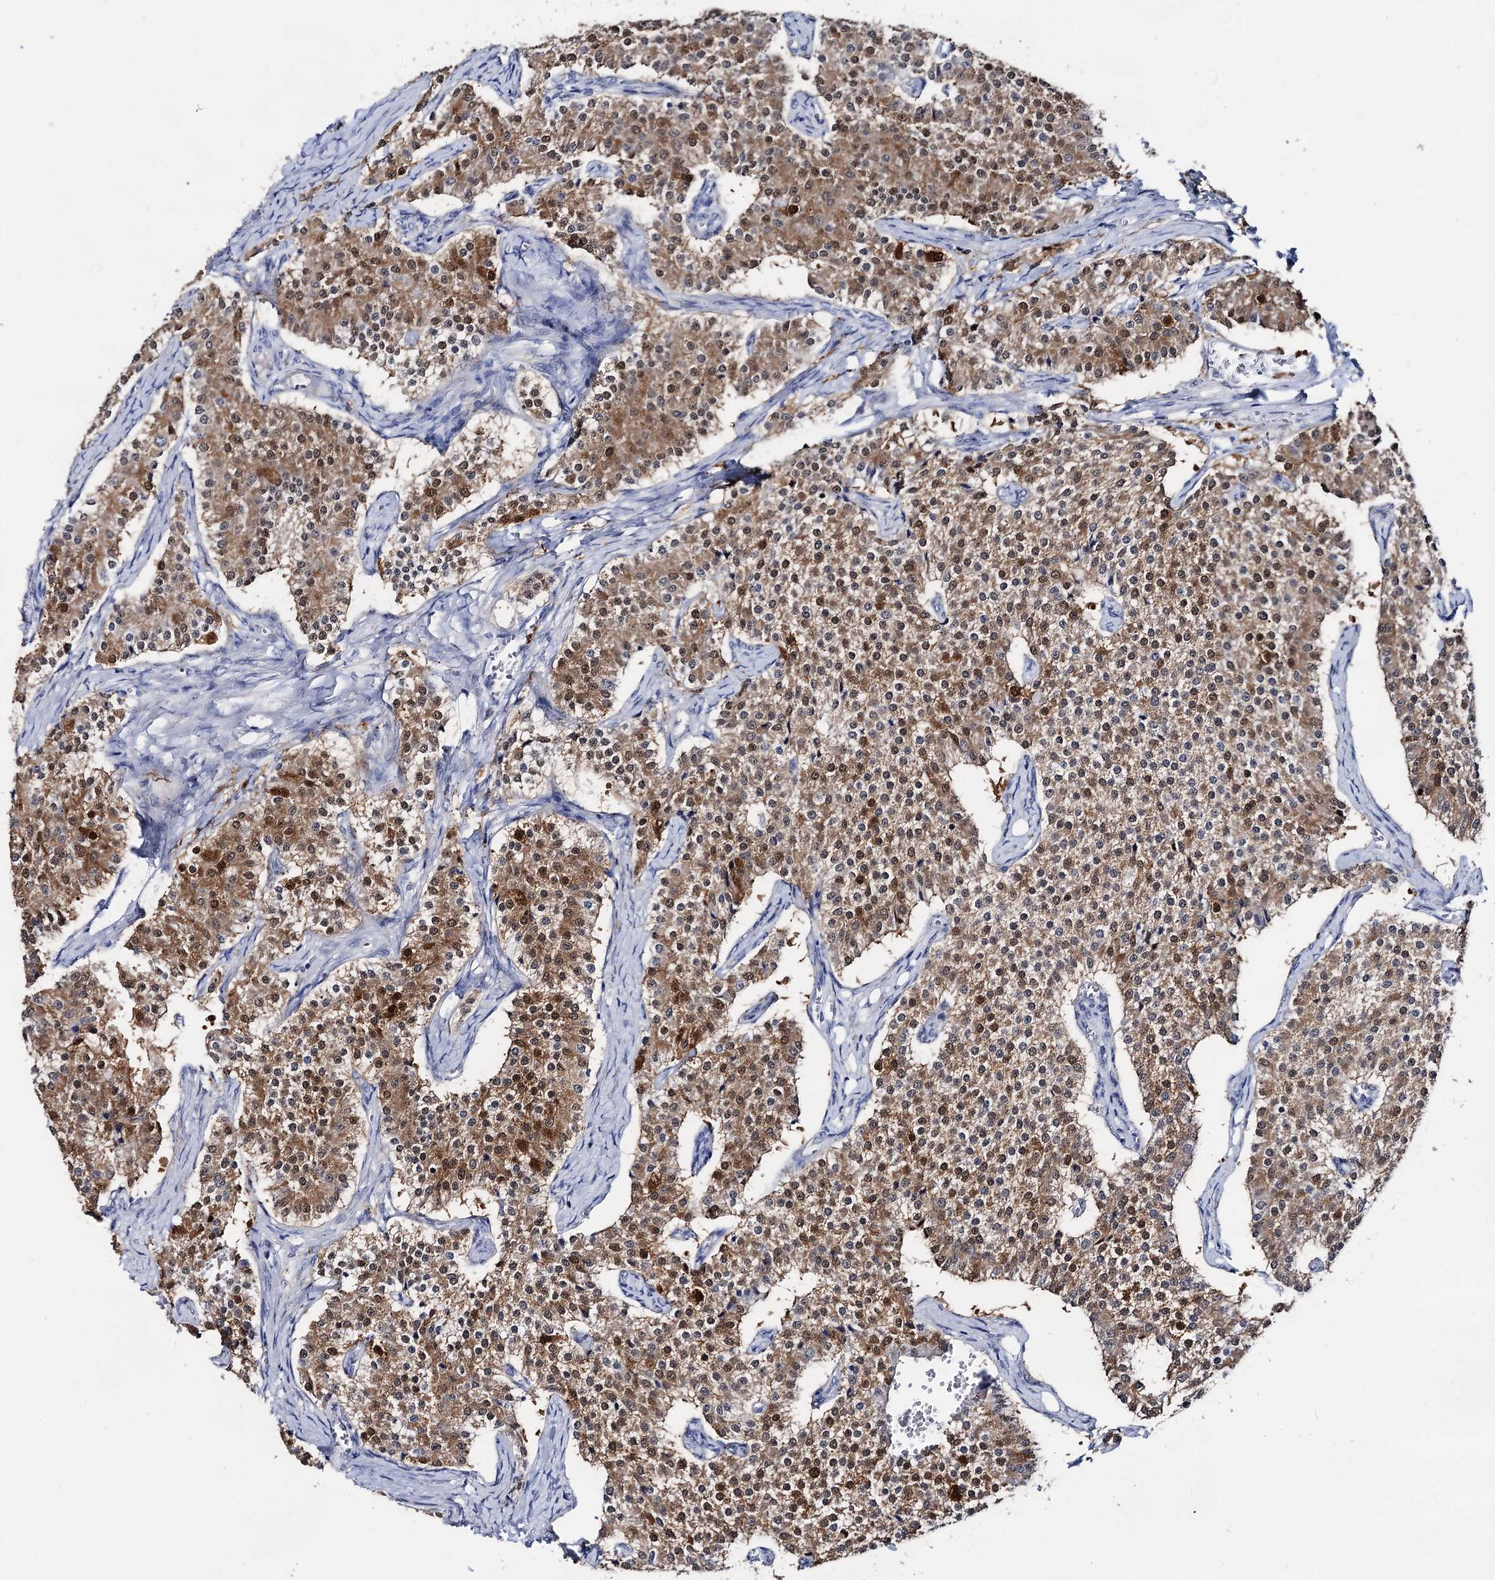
{"staining": {"intensity": "moderate", "quantity": ">75%", "location": "cytoplasmic/membranous,nuclear"}, "tissue": "carcinoid", "cell_type": "Tumor cells", "image_type": "cancer", "snomed": [{"axis": "morphology", "description": "Carcinoid, malignant, NOS"}, {"axis": "topography", "description": "Colon"}], "caption": "Carcinoid (malignant) stained with a brown dye shows moderate cytoplasmic/membranous and nuclear positive staining in about >75% of tumor cells.", "gene": "CAPRIN2", "patient": {"sex": "female", "age": 52}}